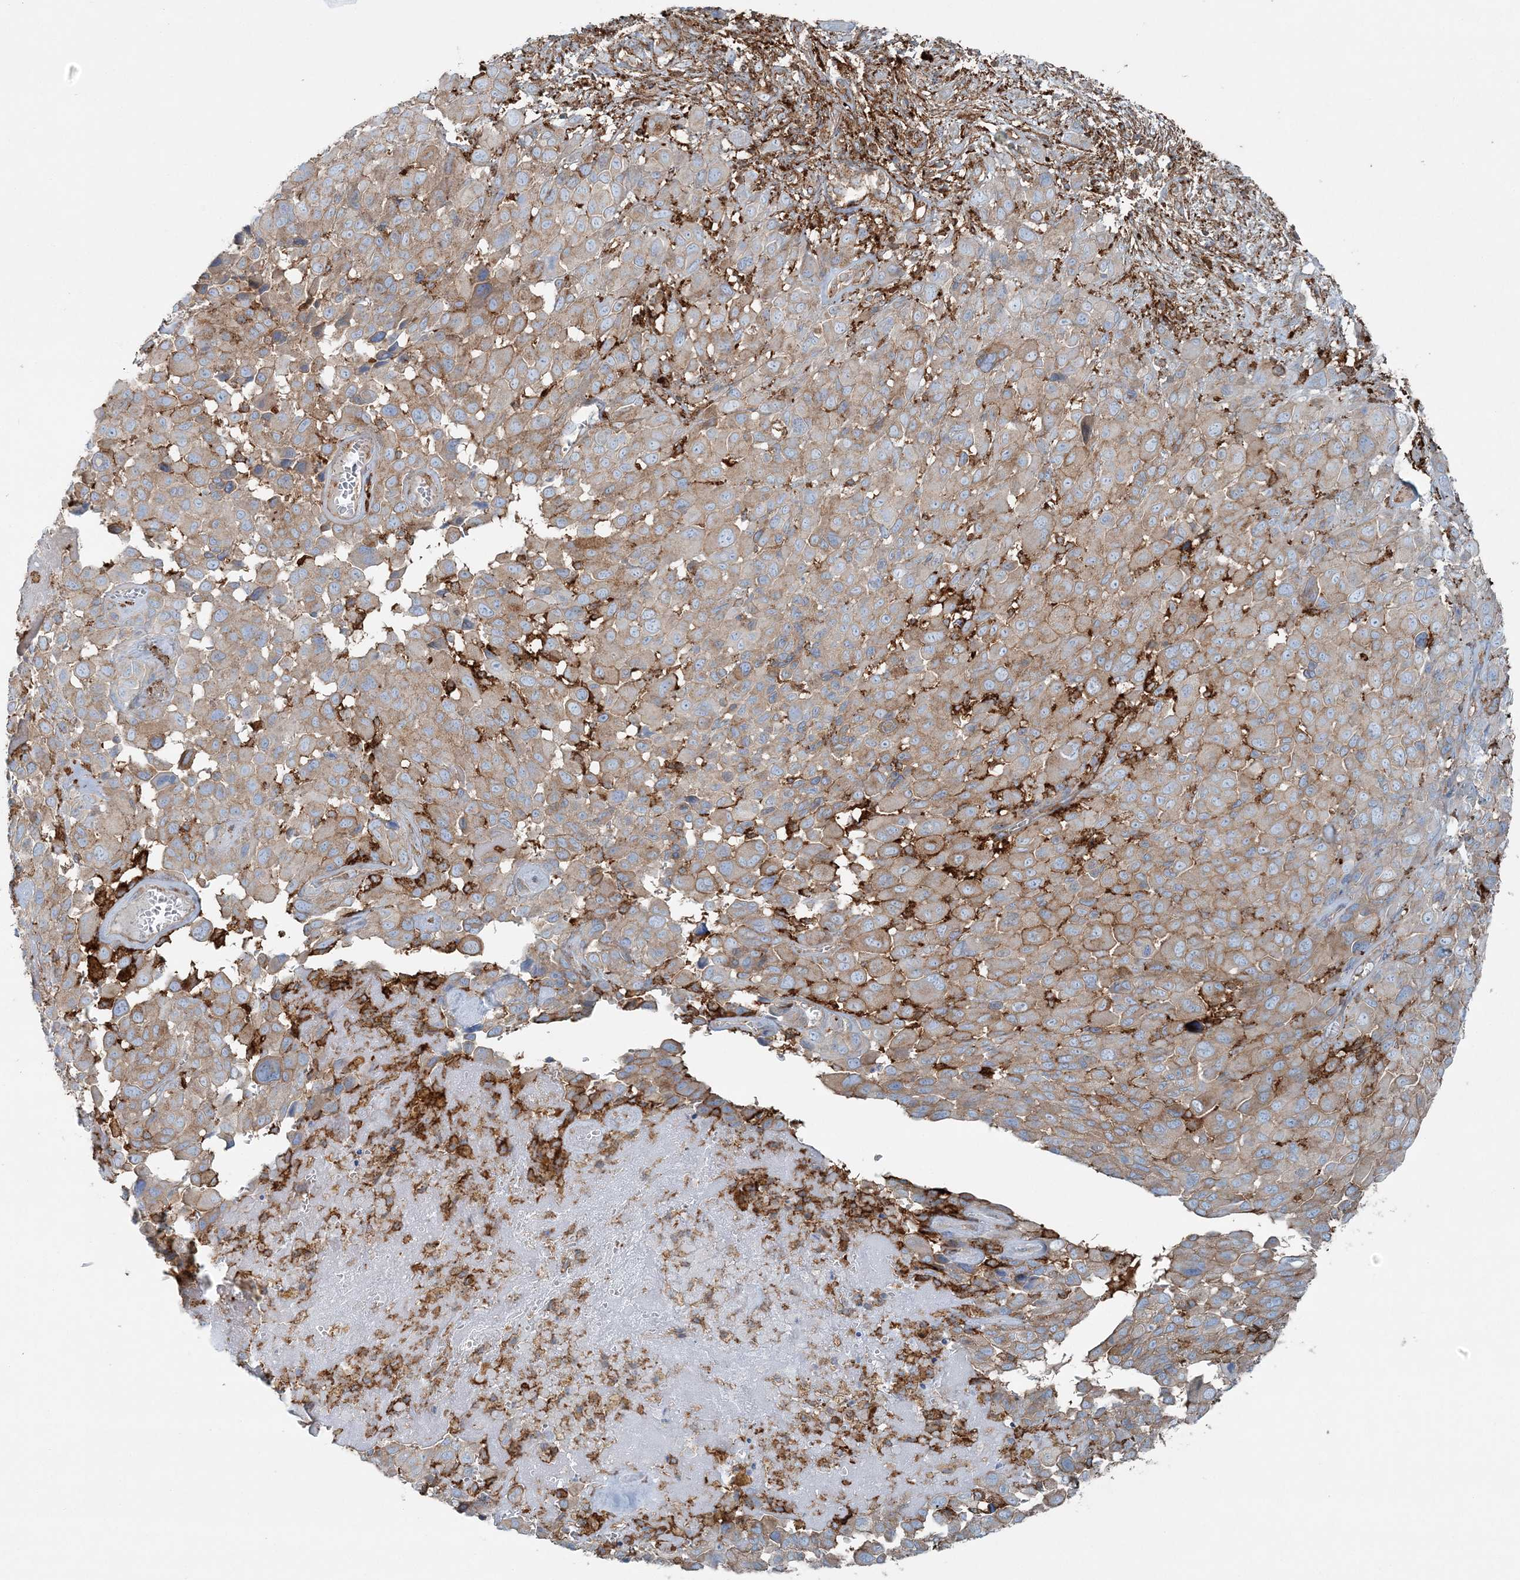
{"staining": {"intensity": "moderate", "quantity": "25%-75%", "location": "cytoplasmic/membranous"}, "tissue": "melanoma", "cell_type": "Tumor cells", "image_type": "cancer", "snomed": [{"axis": "morphology", "description": "Malignant melanoma, NOS"}, {"axis": "topography", "description": "Skin of trunk"}], "caption": "Malignant melanoma was stained to show a protein in brown. There is medium levels of moderate cytoplasmic/membranous positivity in about 25%-75% of tumor cells.", "gene": "SNX2", "patient": {"sex": "male", "age": 71}}